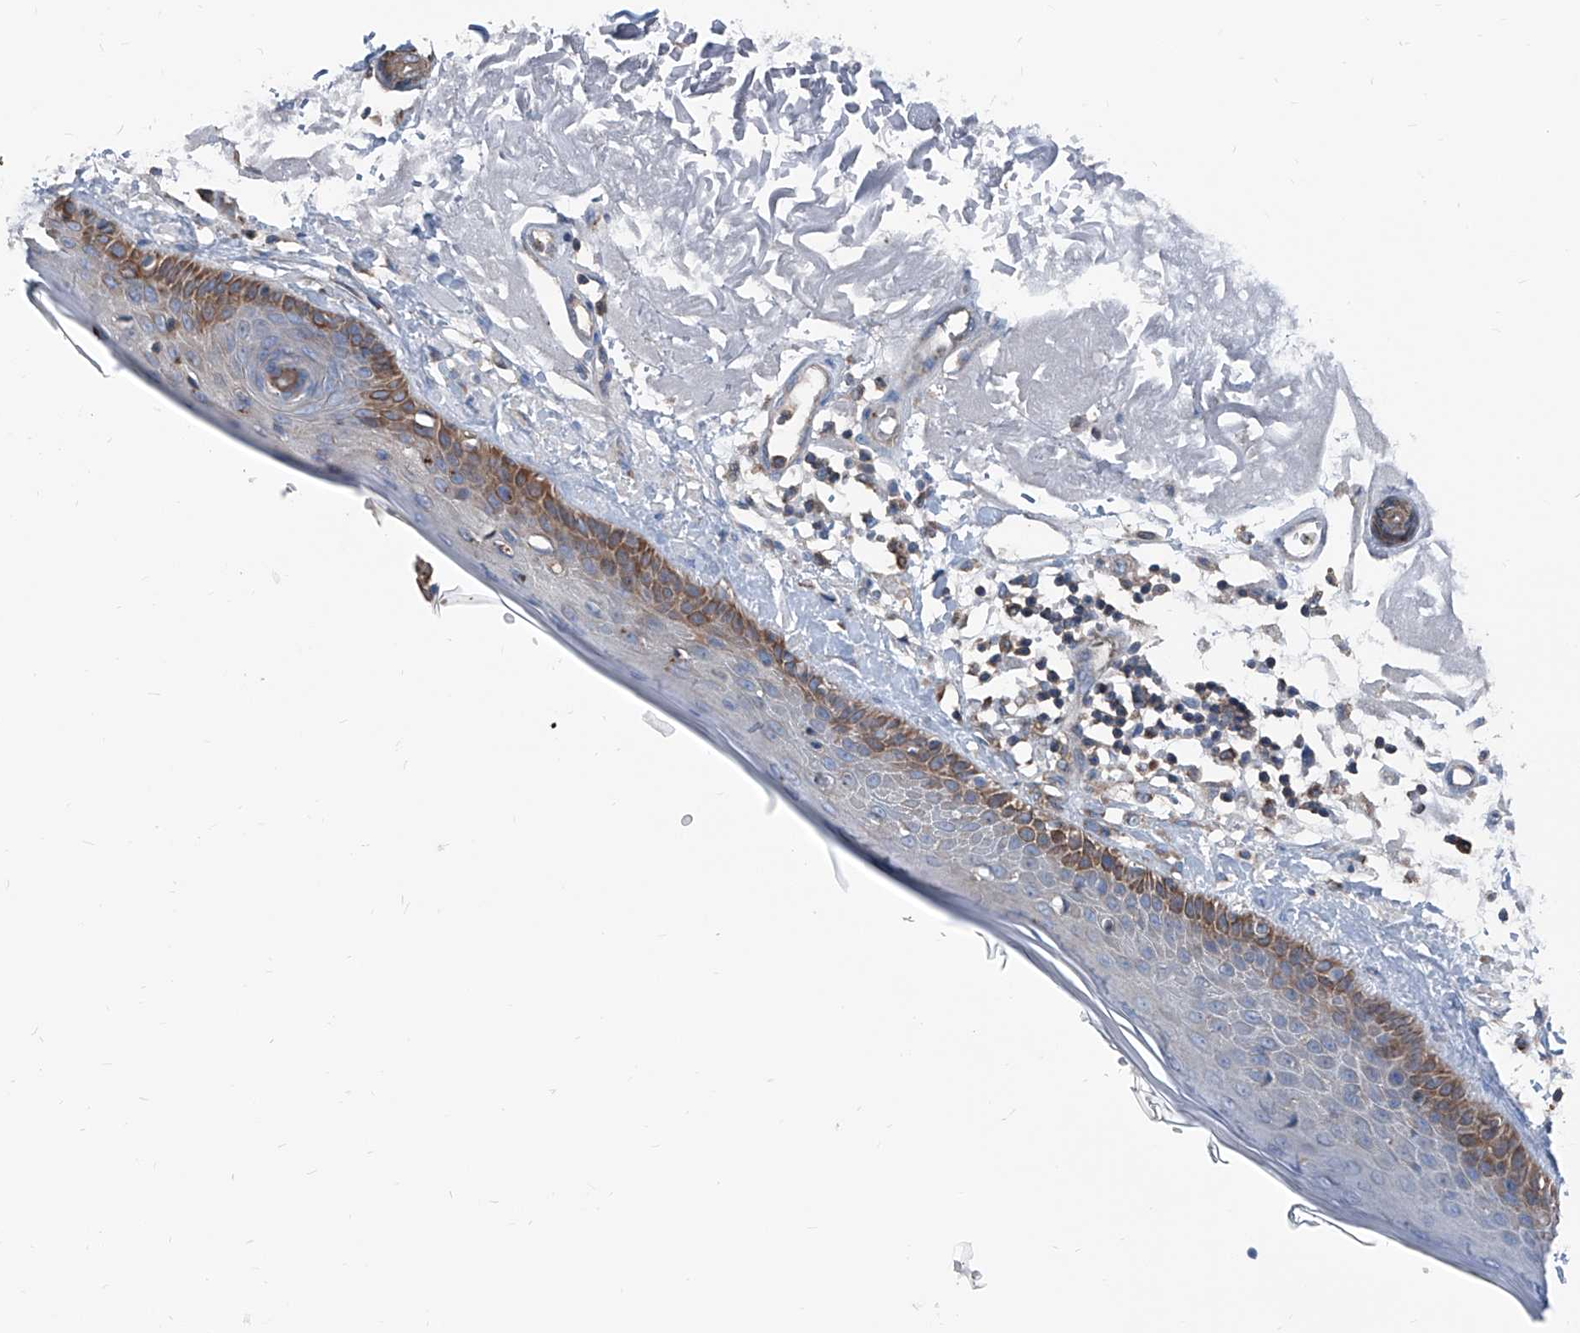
{"staining": {"intensity": "negative", "quantity": "none", "location": "none"}, "tissue": "skin", "cell_type": "Fibroblasts", "image_type": "normal", "snomed": [{"axis": "morphology", "description": "Normal tissue, NOS"}, {"axis": "topography", "description": "Skin"}, {"axis": "topography", "description": "Skeletal muscle"}], "caption": "Fibroblasts are negative for brown protein staining in benign skin. (Brightfield microscopy of DAB (3,3'-diaminobenzidine) immunohistochemistry at high magnification).", "gene": "GPAT3", "patient": {"sex": "male", "age": 83}}